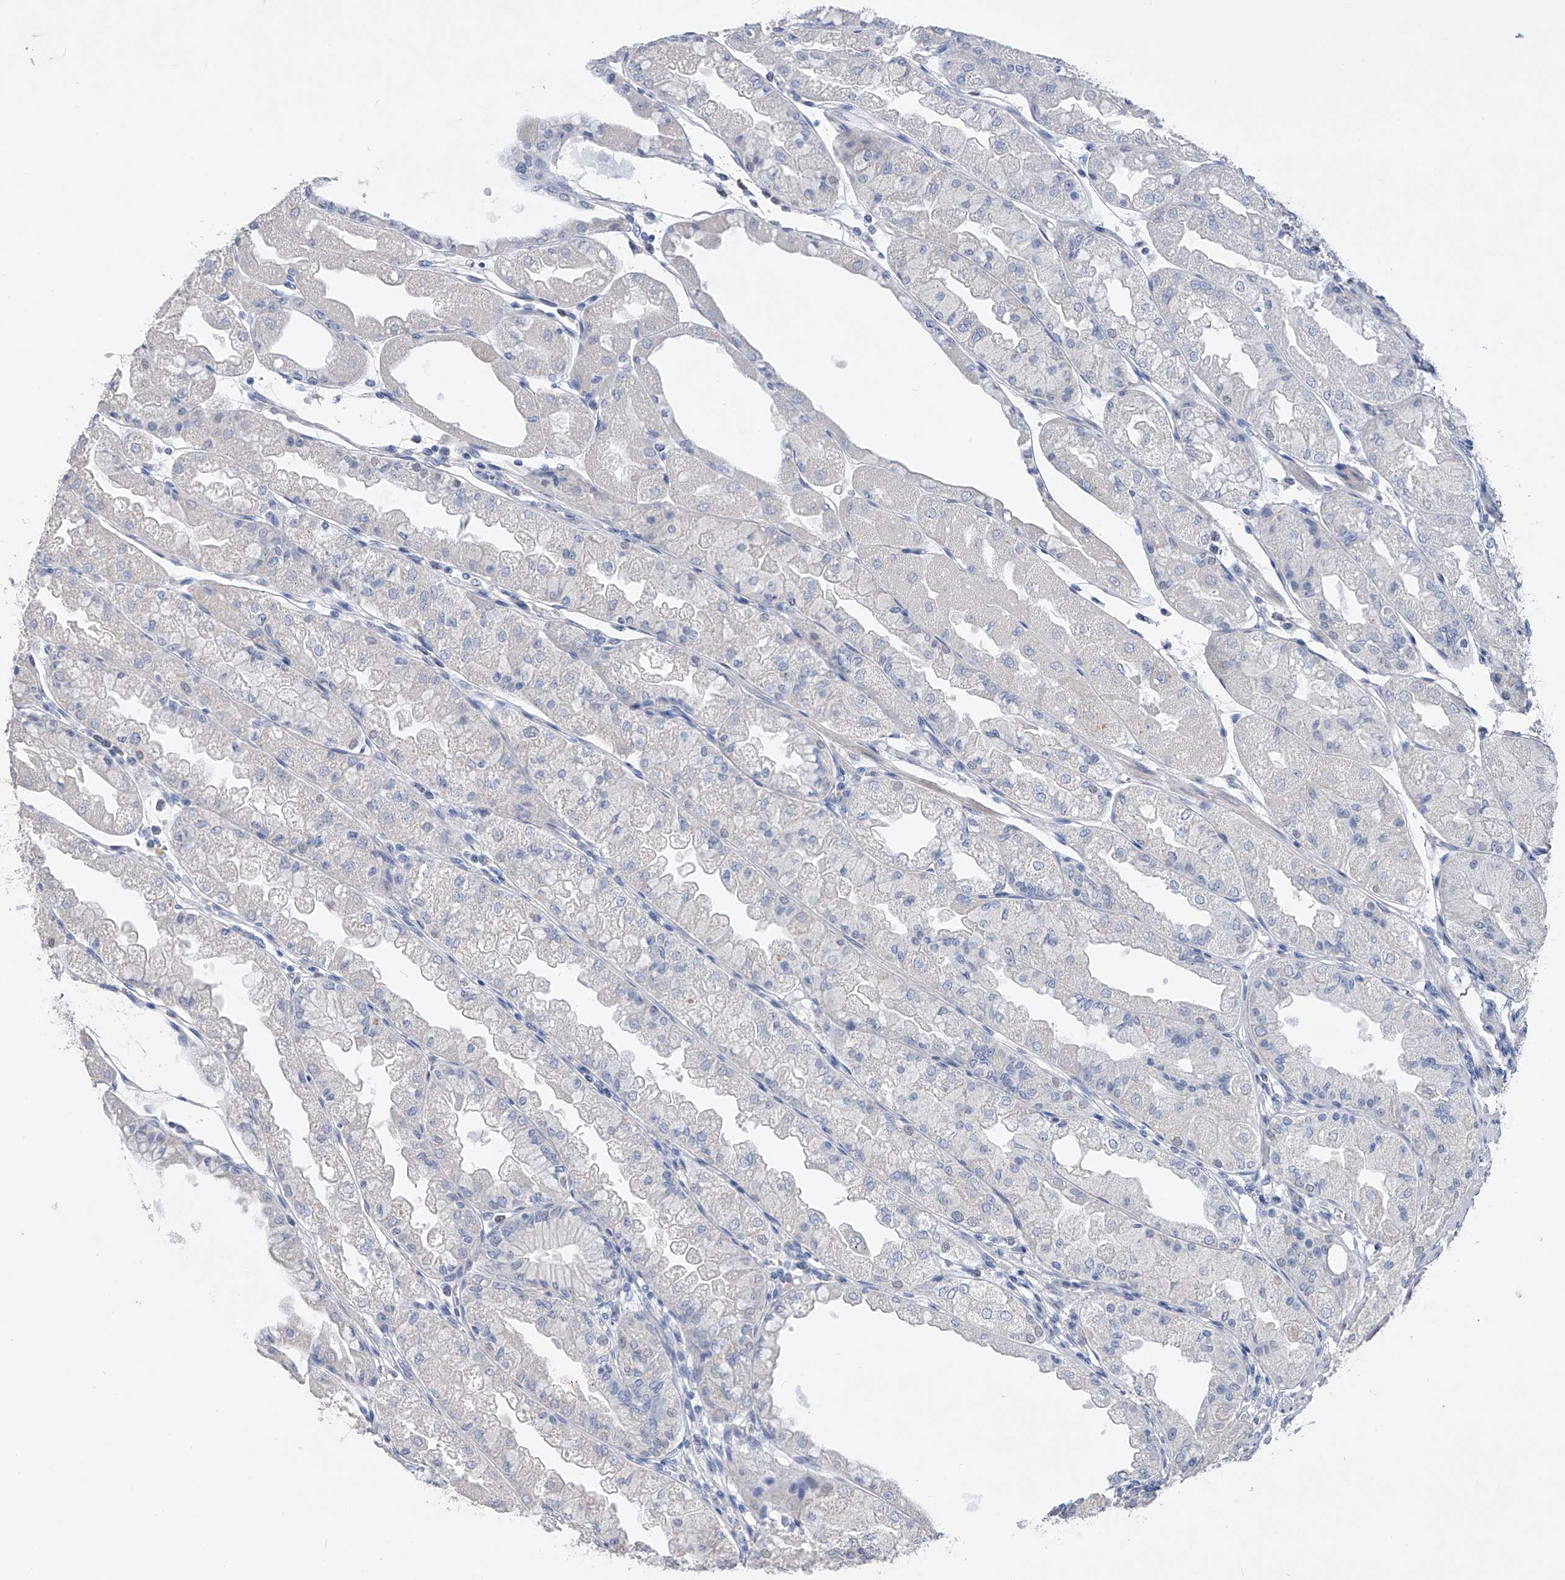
{"staining": {"intensity": "negative", "quantity": "none", "location": "none"}, "tissue": "stomach", "cell_type": "Glandular cells", "image_type": "normal", "snomed": [{"axis": "morphology", "description": "Normal tissue, NOS"}, {"axis": "topography", "description": "Stomach, upper"}], "caption": "Glandular cells are negative for protein expression in unremarkable human stomach. Brightfield microscopy of IHC stained with DAB (brown) and hematoxylin (blue), captured at high magnification.", "gene": "ADRA1A", "patient": {"sex": "male", "age": 47}}